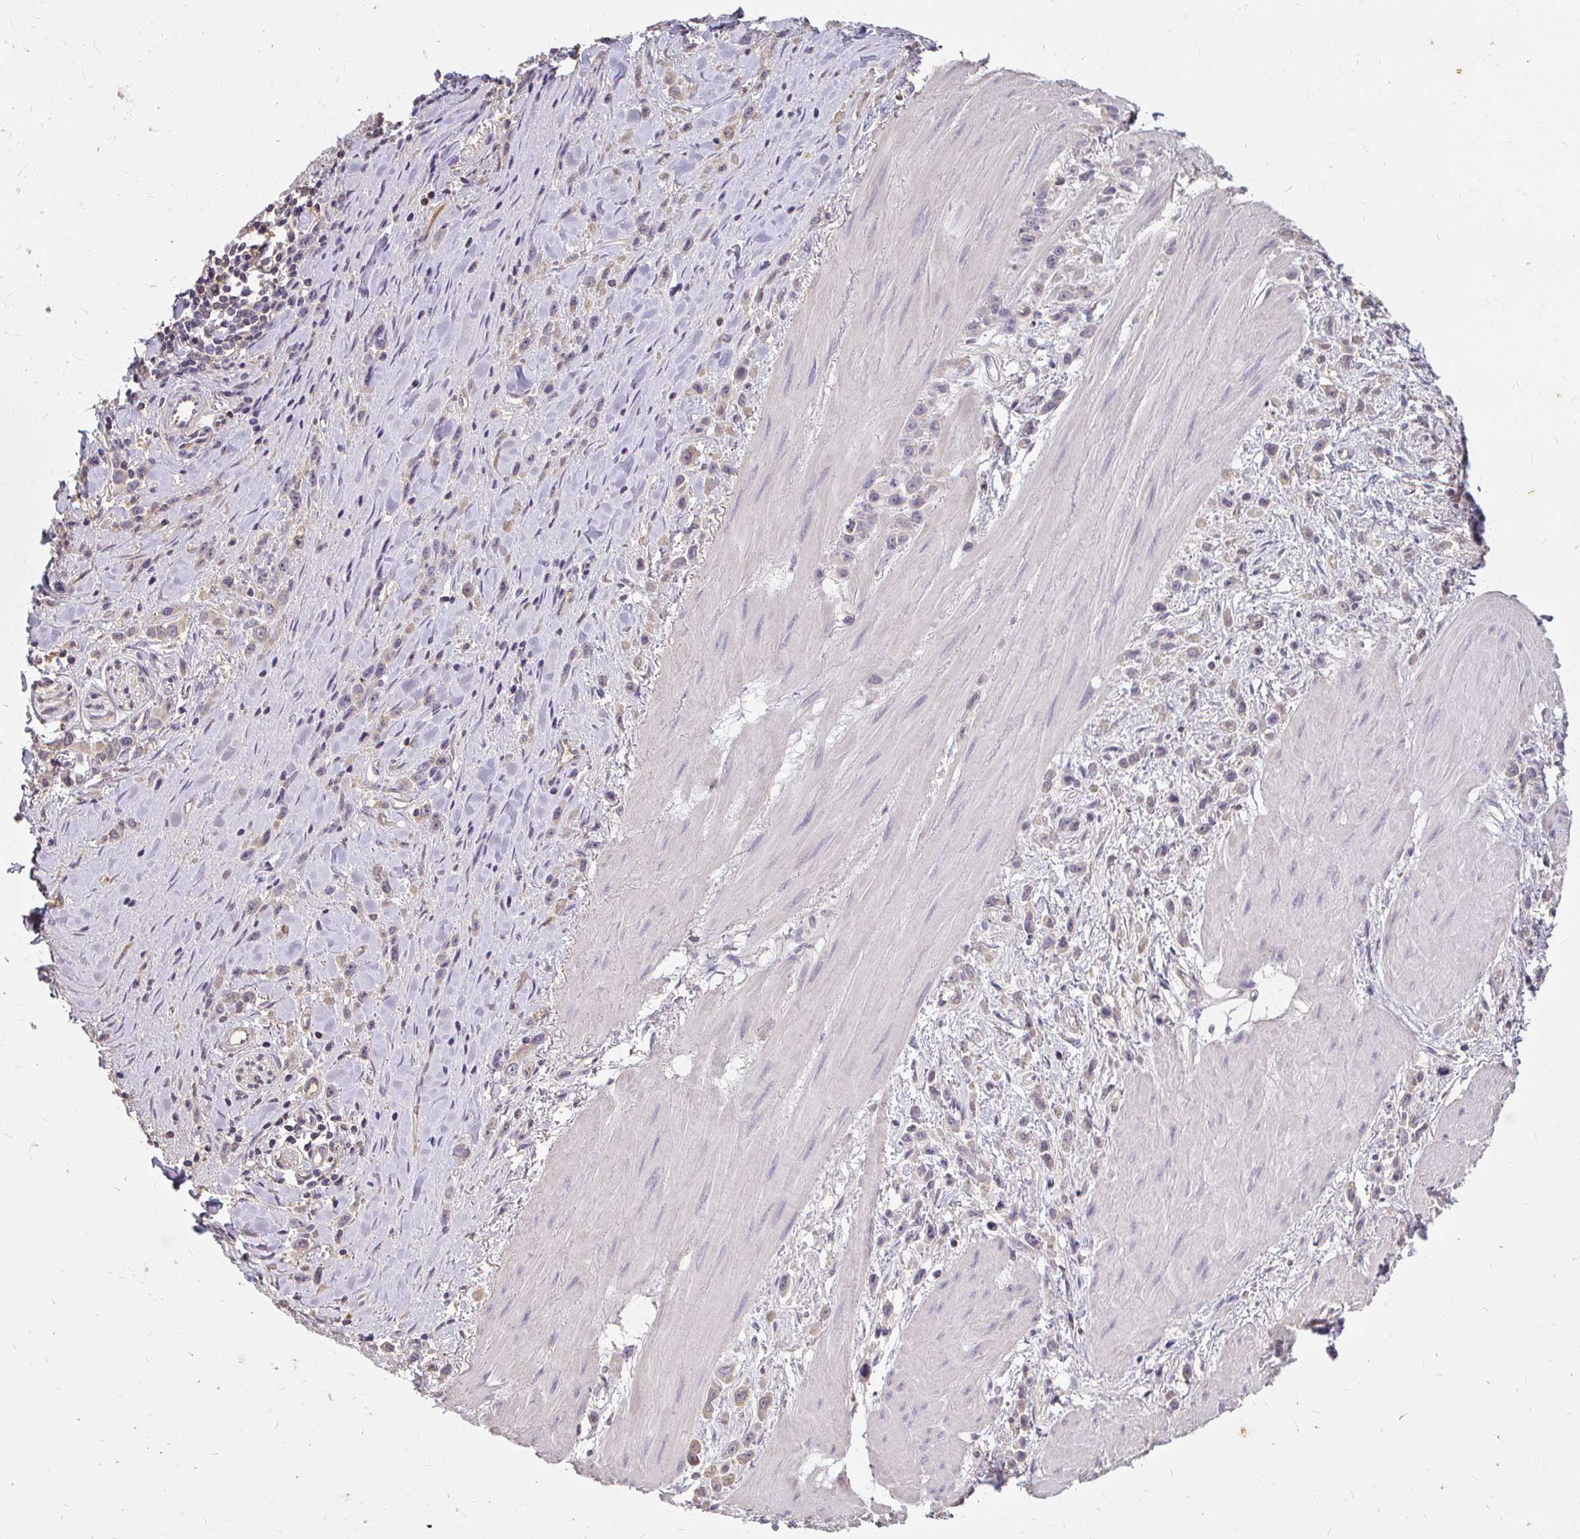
{"staining": {"intensity": "negative", "quantity": "none", "location": "none"}, "tissue": "stomach cancer", "cell_type": "Tumor cells", "image_type": "cancer", "snomed": [{"axis": "morphology", "description": "Adenocarcinoma, NOS"}, {"axis": "topography", "description": "Stomach"}], "caption": "Immunohistochemical staining of human stomach cancer reveals no significant expression in tumor cells.", "gene": "LOXL4", "patient": {"sex": "male", "age": 47}}